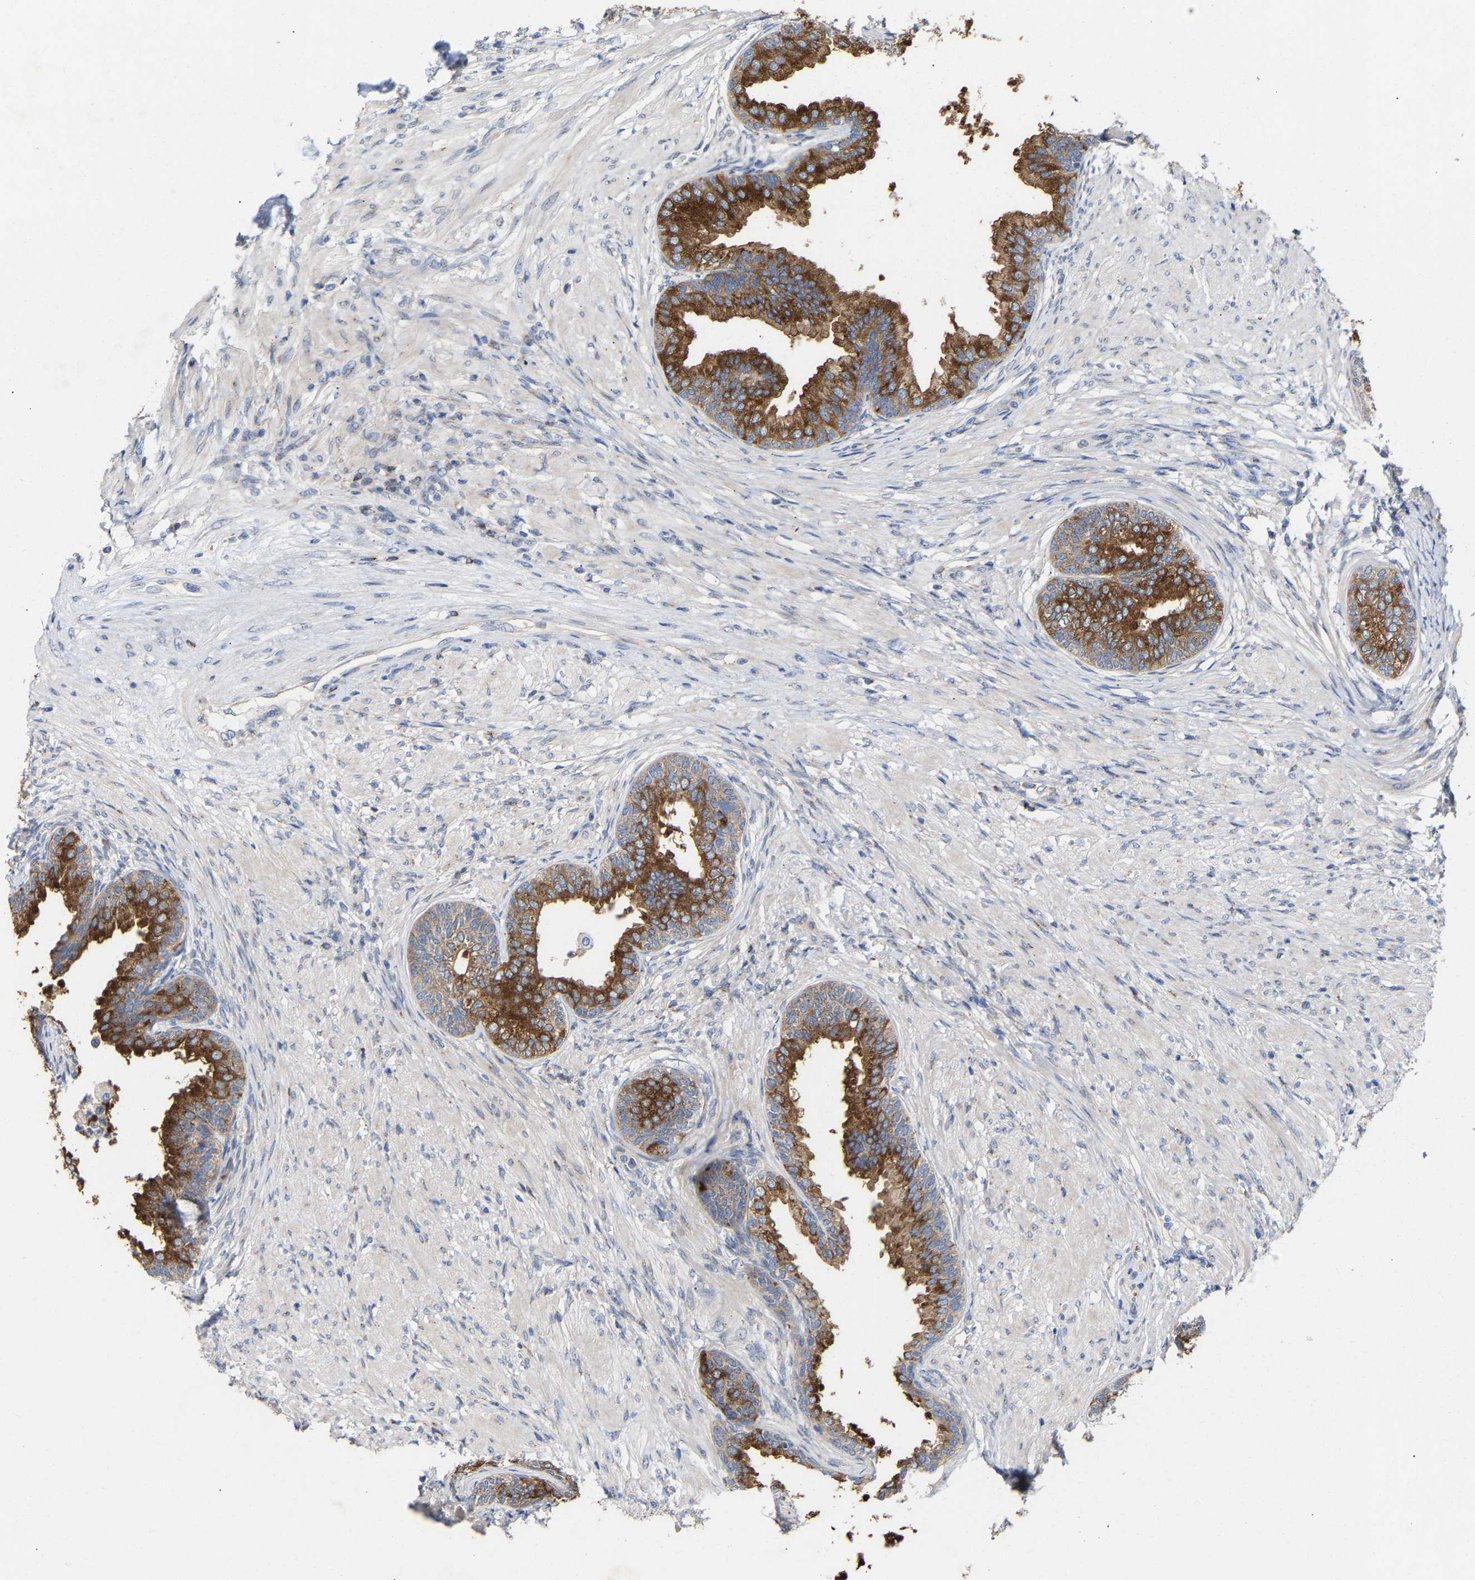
{"staining": {"intensity": "strong", "quantity": ">75%", "location": "cytoplasmic/membranous"}, "tissue": "prostate", "cell_type": "Glandular cells", "image_type": "normal", "snomed": [{"axis": "morphology", "description": "Normal tissue, NOS"}, {"axis": "topography", "description": "Prostate"}], "caption": "An image showing strong cytoplasmic/membranous positivity in approximately >75% of glandular cells in benign prostate, as visualized by brown immunohistochemical staining.", "gene": "PPP1R15A", "patient": {"sex": "male", "age": 76}}